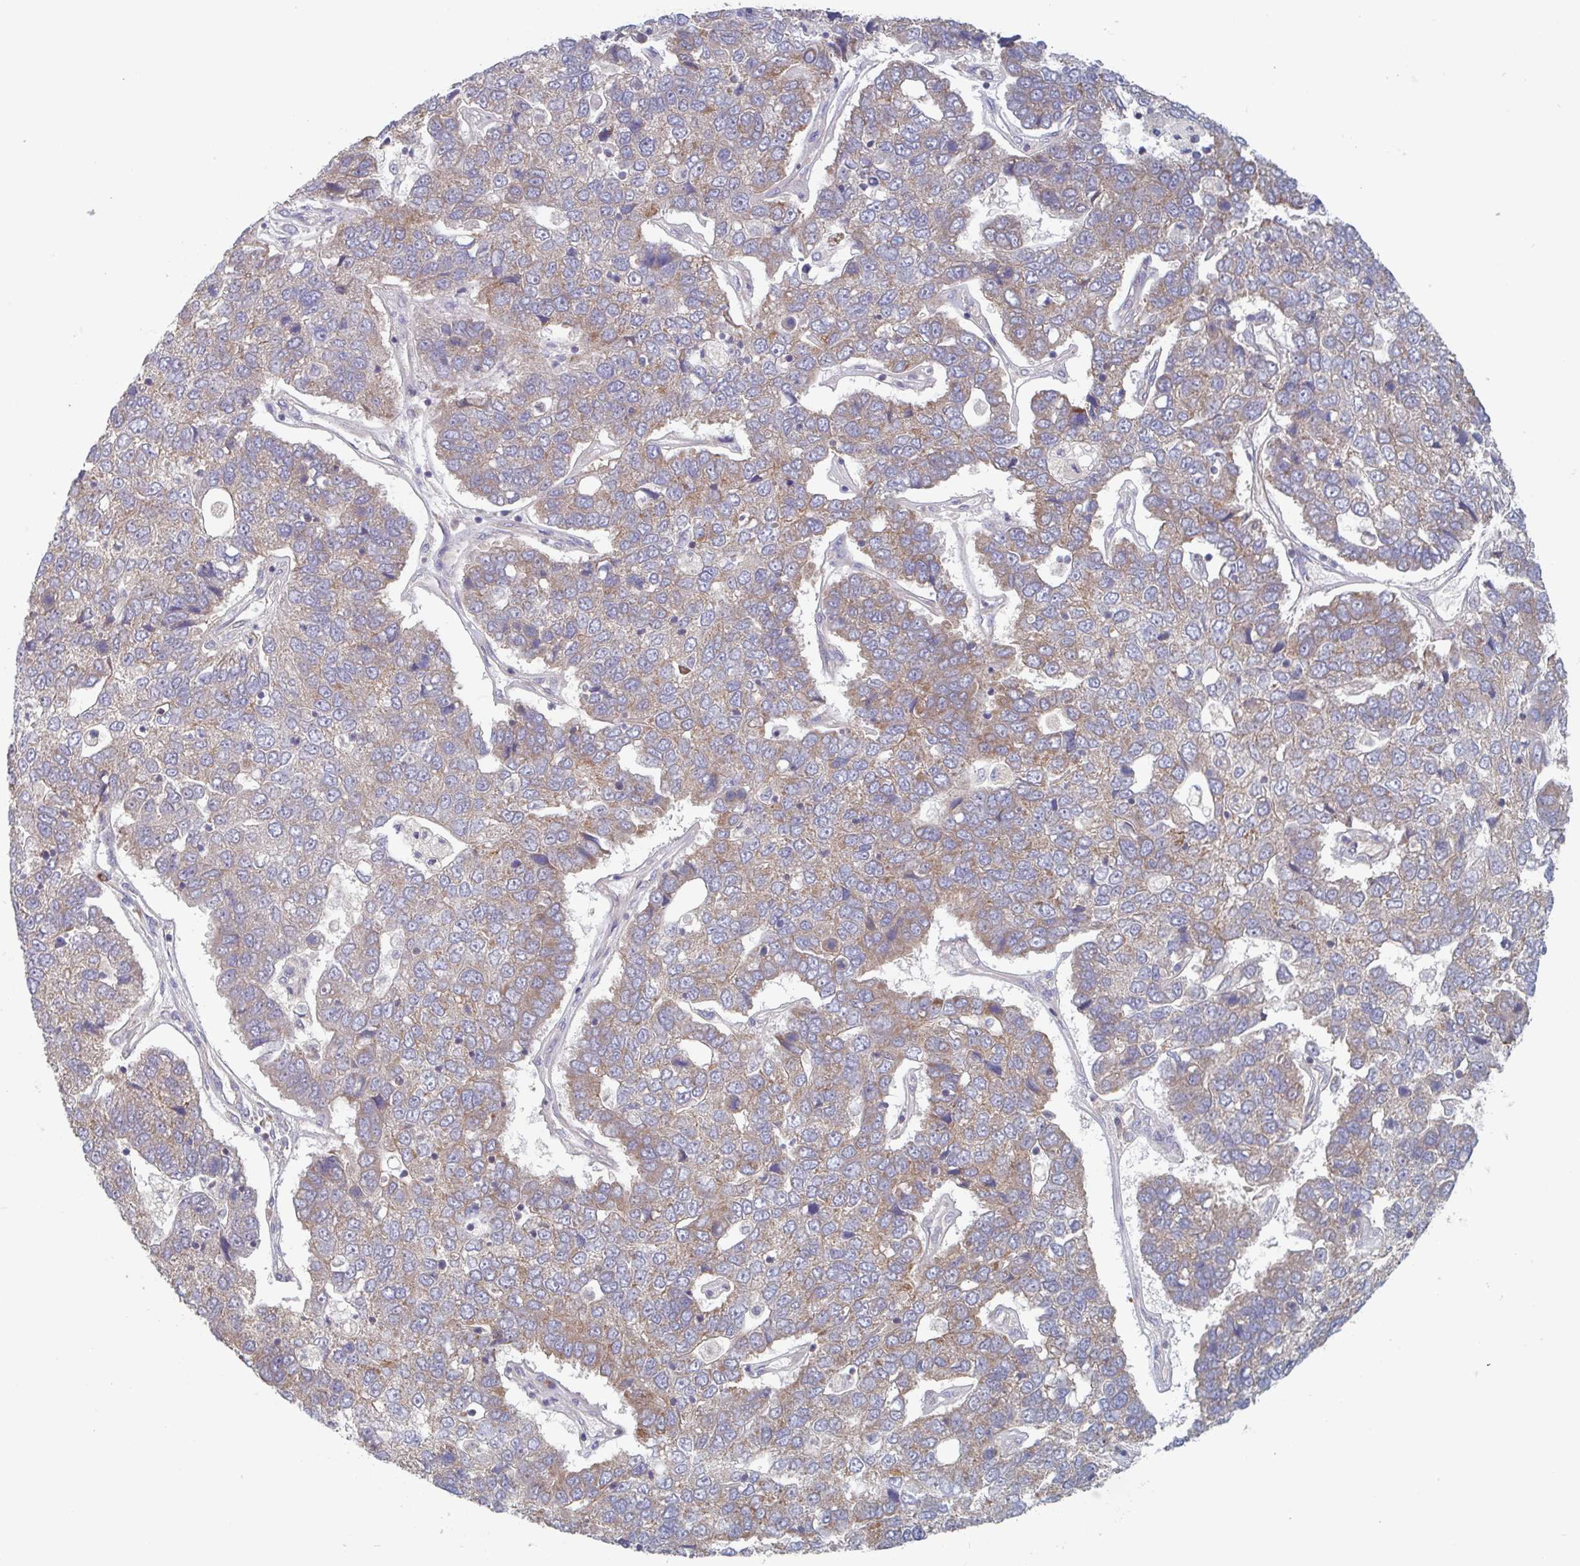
{"staining": {"intensity": "moderate", "quantity": "25%-75%", "location": "cytoplasmic/membranous"}, "tissue": "pancreatic cancer", "cell_type": "Tumor cells", "image_type": "cancer", "snomed": [{"axis": "morphology", "description": "Adenocarcinoma, NOS"}, {"axis": "topography", "description": "Pancreas"}], "caption": "IHC (DAB (3,3'-diaminobenzidine)) staining of human pancreatic cancer exhibits moderate cytoplasmic/membranous protein expression in approximately 25%-75% of tumor cells.", "gene": "SURF1", "patient": {"sex": "female", "age": 61}}